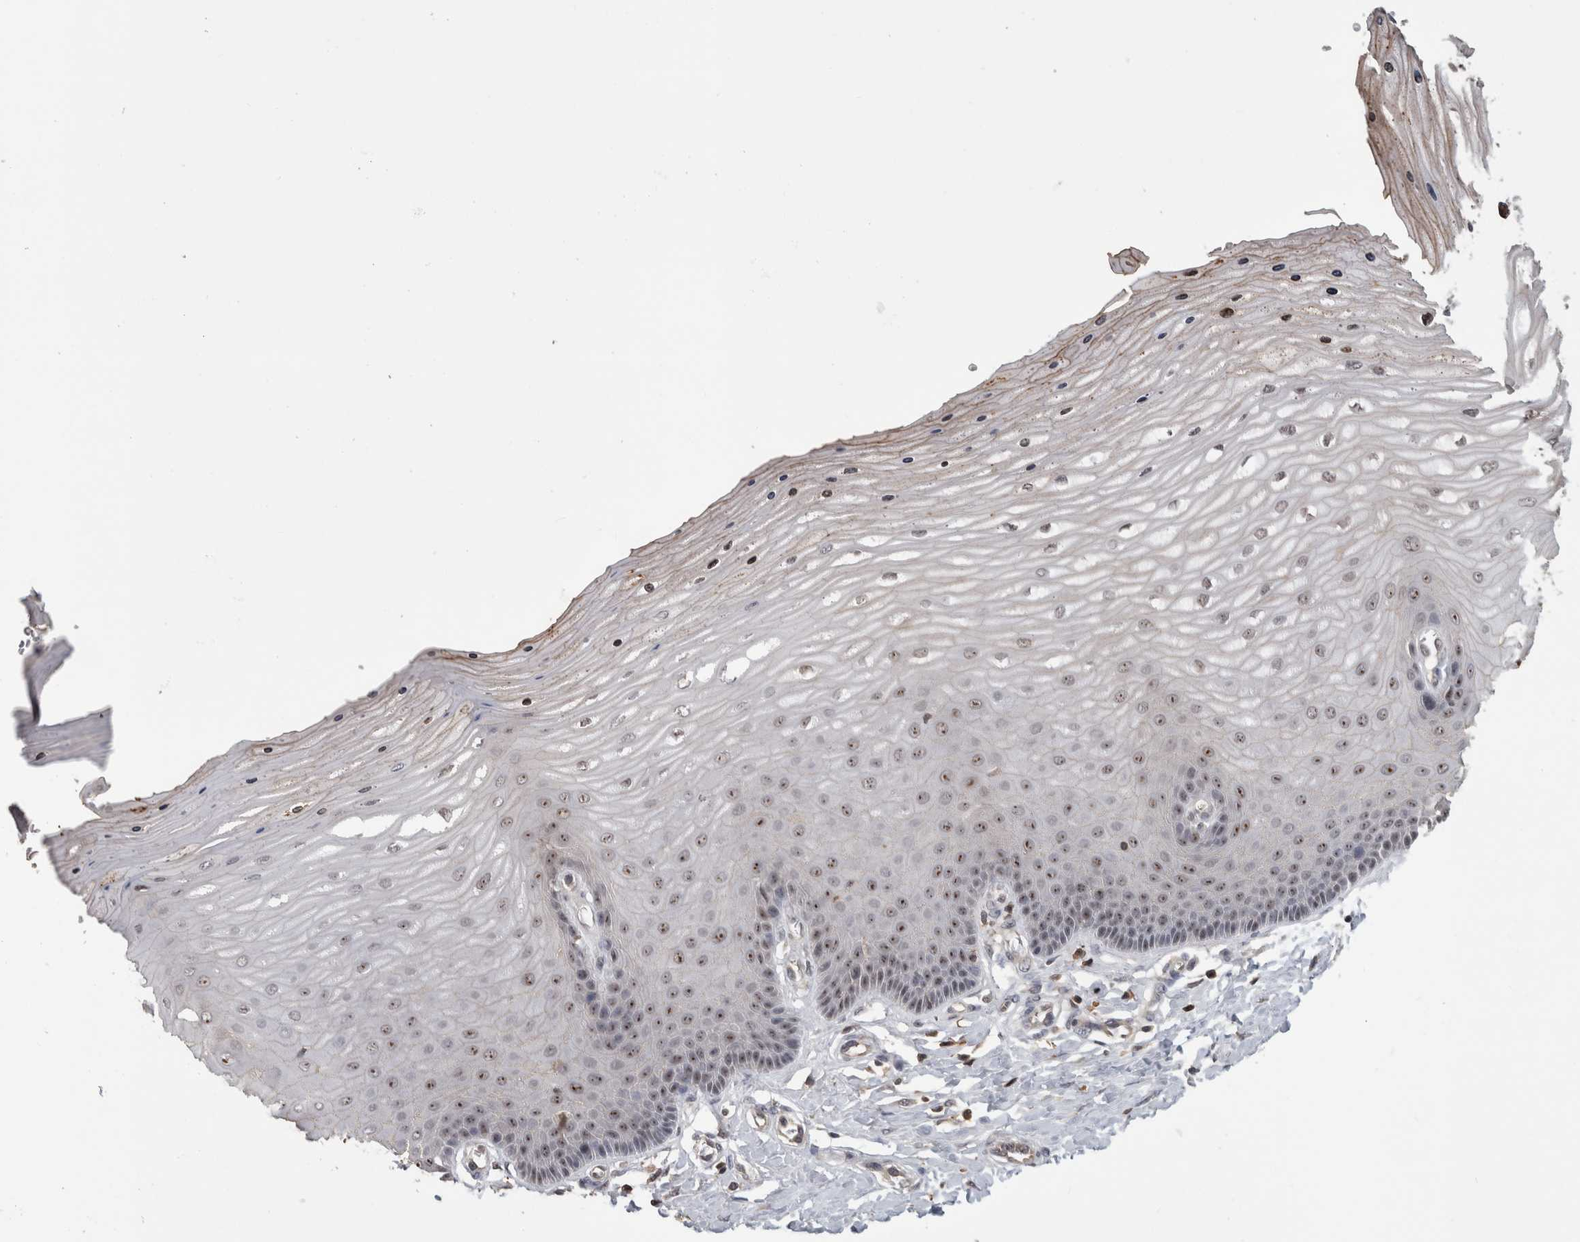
{"staining": {"intensity": "moderate", "quantity": ">75%", "location": "nuclear"}, "tissue": "cervix", "cell_type": "Glandular cells", "image_type": "normal", "snomed": [{"axis": "morphology", "description": "Normal tissue, NOS"}, {"axis": "topography", "description": "Cervix"}], "caption": "A micrograph of cervix stained for a protein displays moderate nuclear brown staining in glandular cells. (Stains: DAB in brown, nuclei in blue, Microscopy: brightfield microscopy at high magnification).", "gene": "TDRD7", "patient": {"sex": "female", "age": 55}}